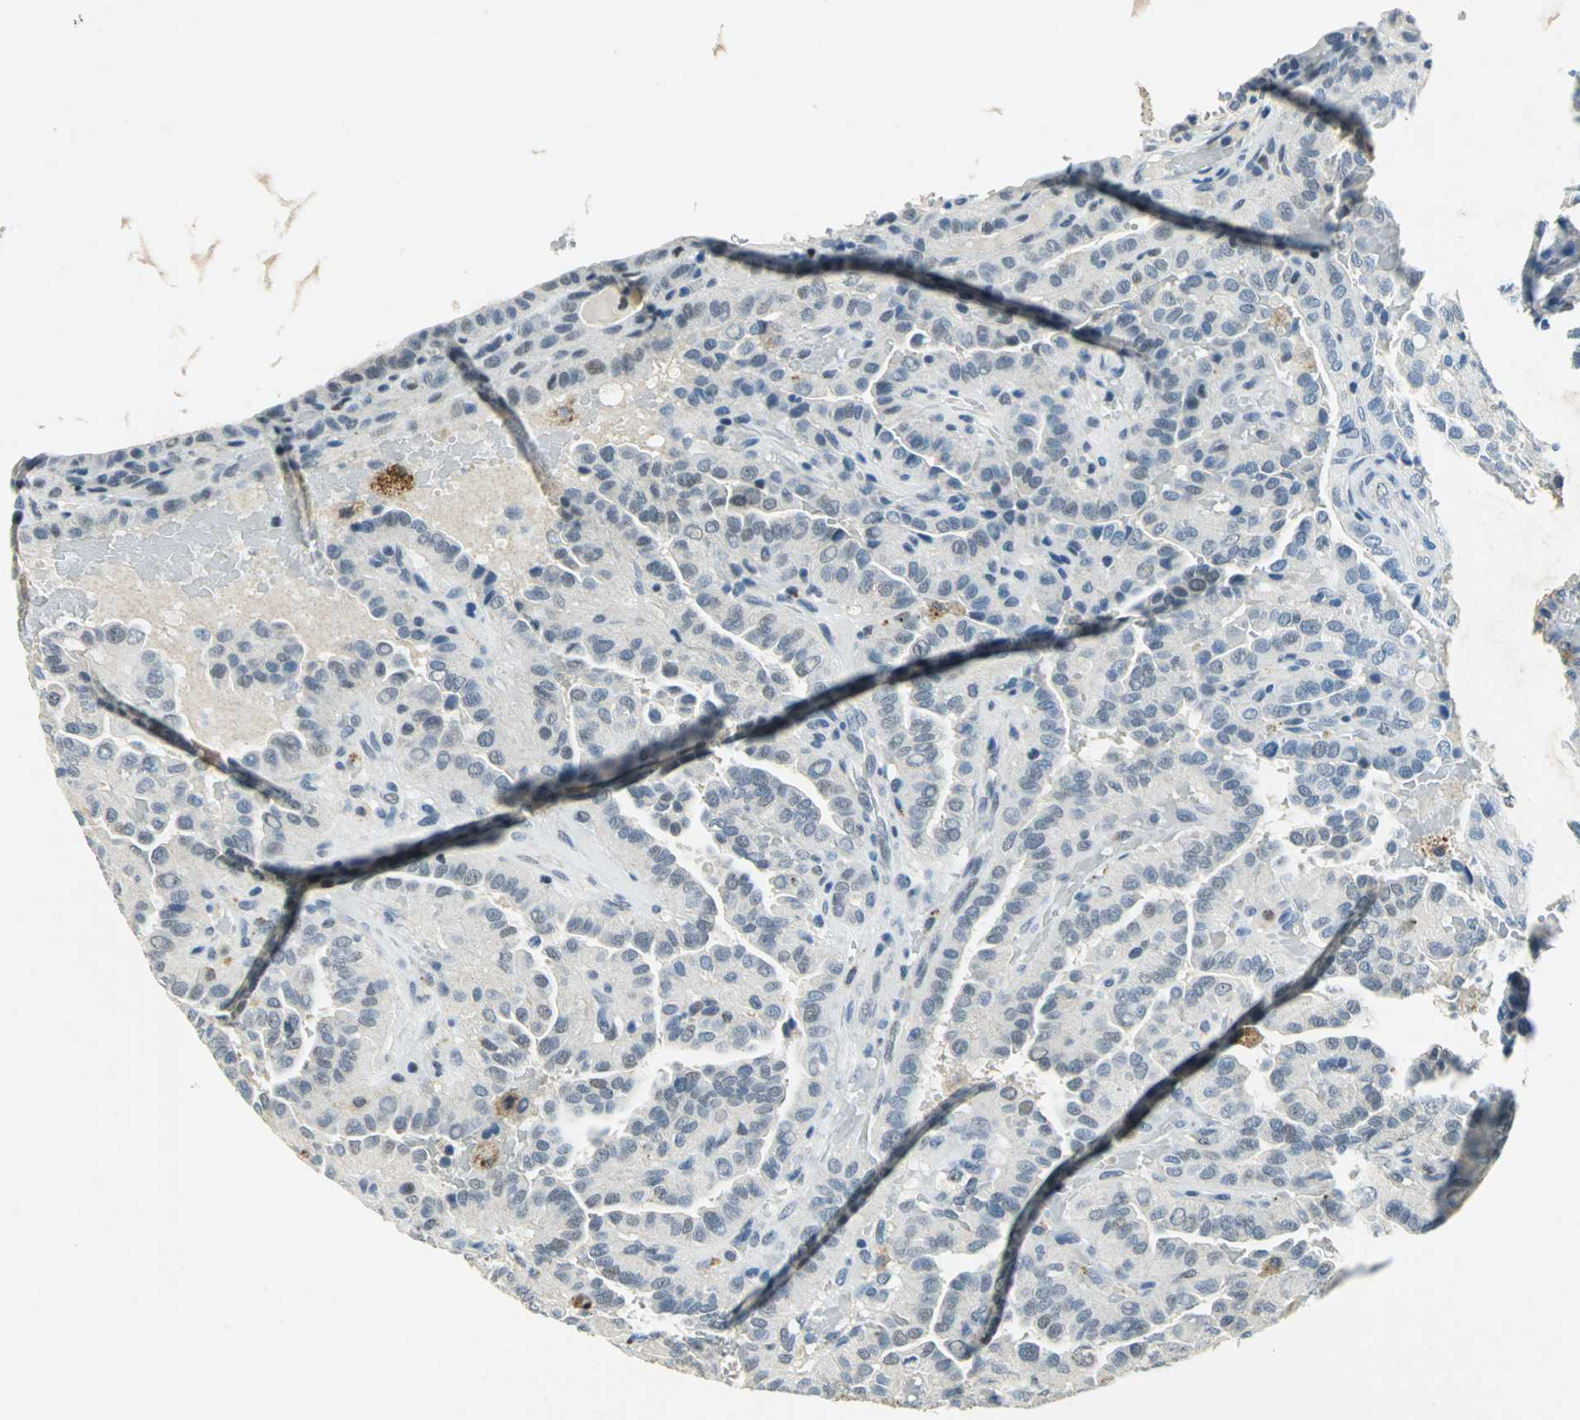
{"staining": {"intensity": "negative", "quantity": "none", "location": "none"}, "tissue": "thyroid cancer", "cell_type": "Tumor cells", "image_type": "cancer", "snomed": [{"axis": "morphology", "description": "Papillary adenocarcinoma, NOS"}, {"axis": "topography", "description": "Thyroid gland"}], "caption": "Tumor cells are negative for brown protein staining in thyroid cancer.", "gene": "RAD17", "patient": {"sex": "male", "age": 77}}